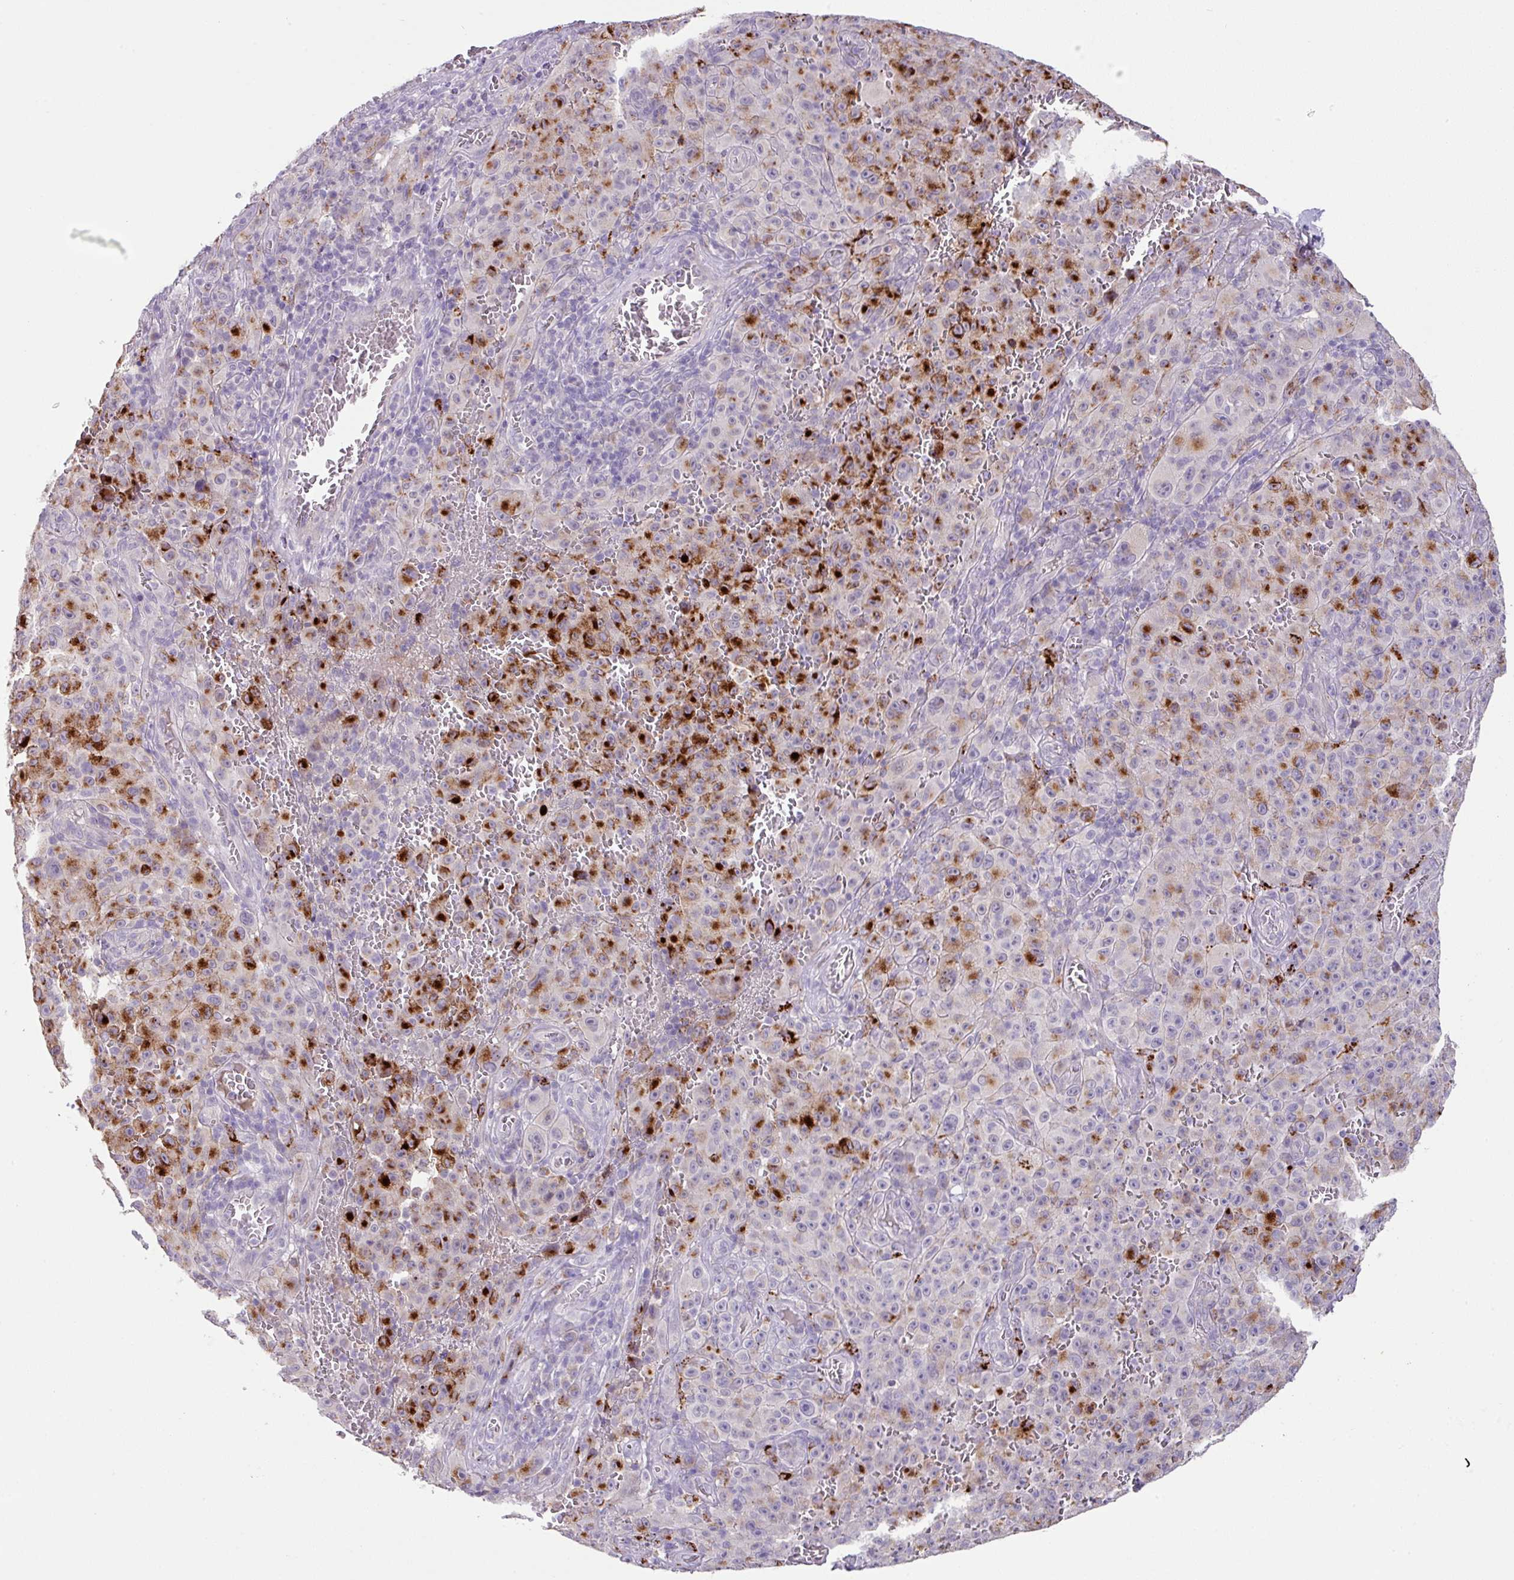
{"staining": {"intensity": "strong", "quantity": "25%-75%", "location": "cytoplasmic/membranous"}, "tissue": "melanoma", "cell_type": "Tumor cells", "image_type": "cancer", "snomed": [{"axis": "morphology", "description": "Malignant melanoma, NOS"}, {"axis": "topography", "description": "Skin"}], "caption": "Immunohistochemistry image of human melanoma stained for a protein (brown), which displays high levels of strong cytoplasmic/membranous expression in about 25%-75% of tumor cells.", "gene": "PLEKHH3", "patient": {"sex": "female", "age": 82}}